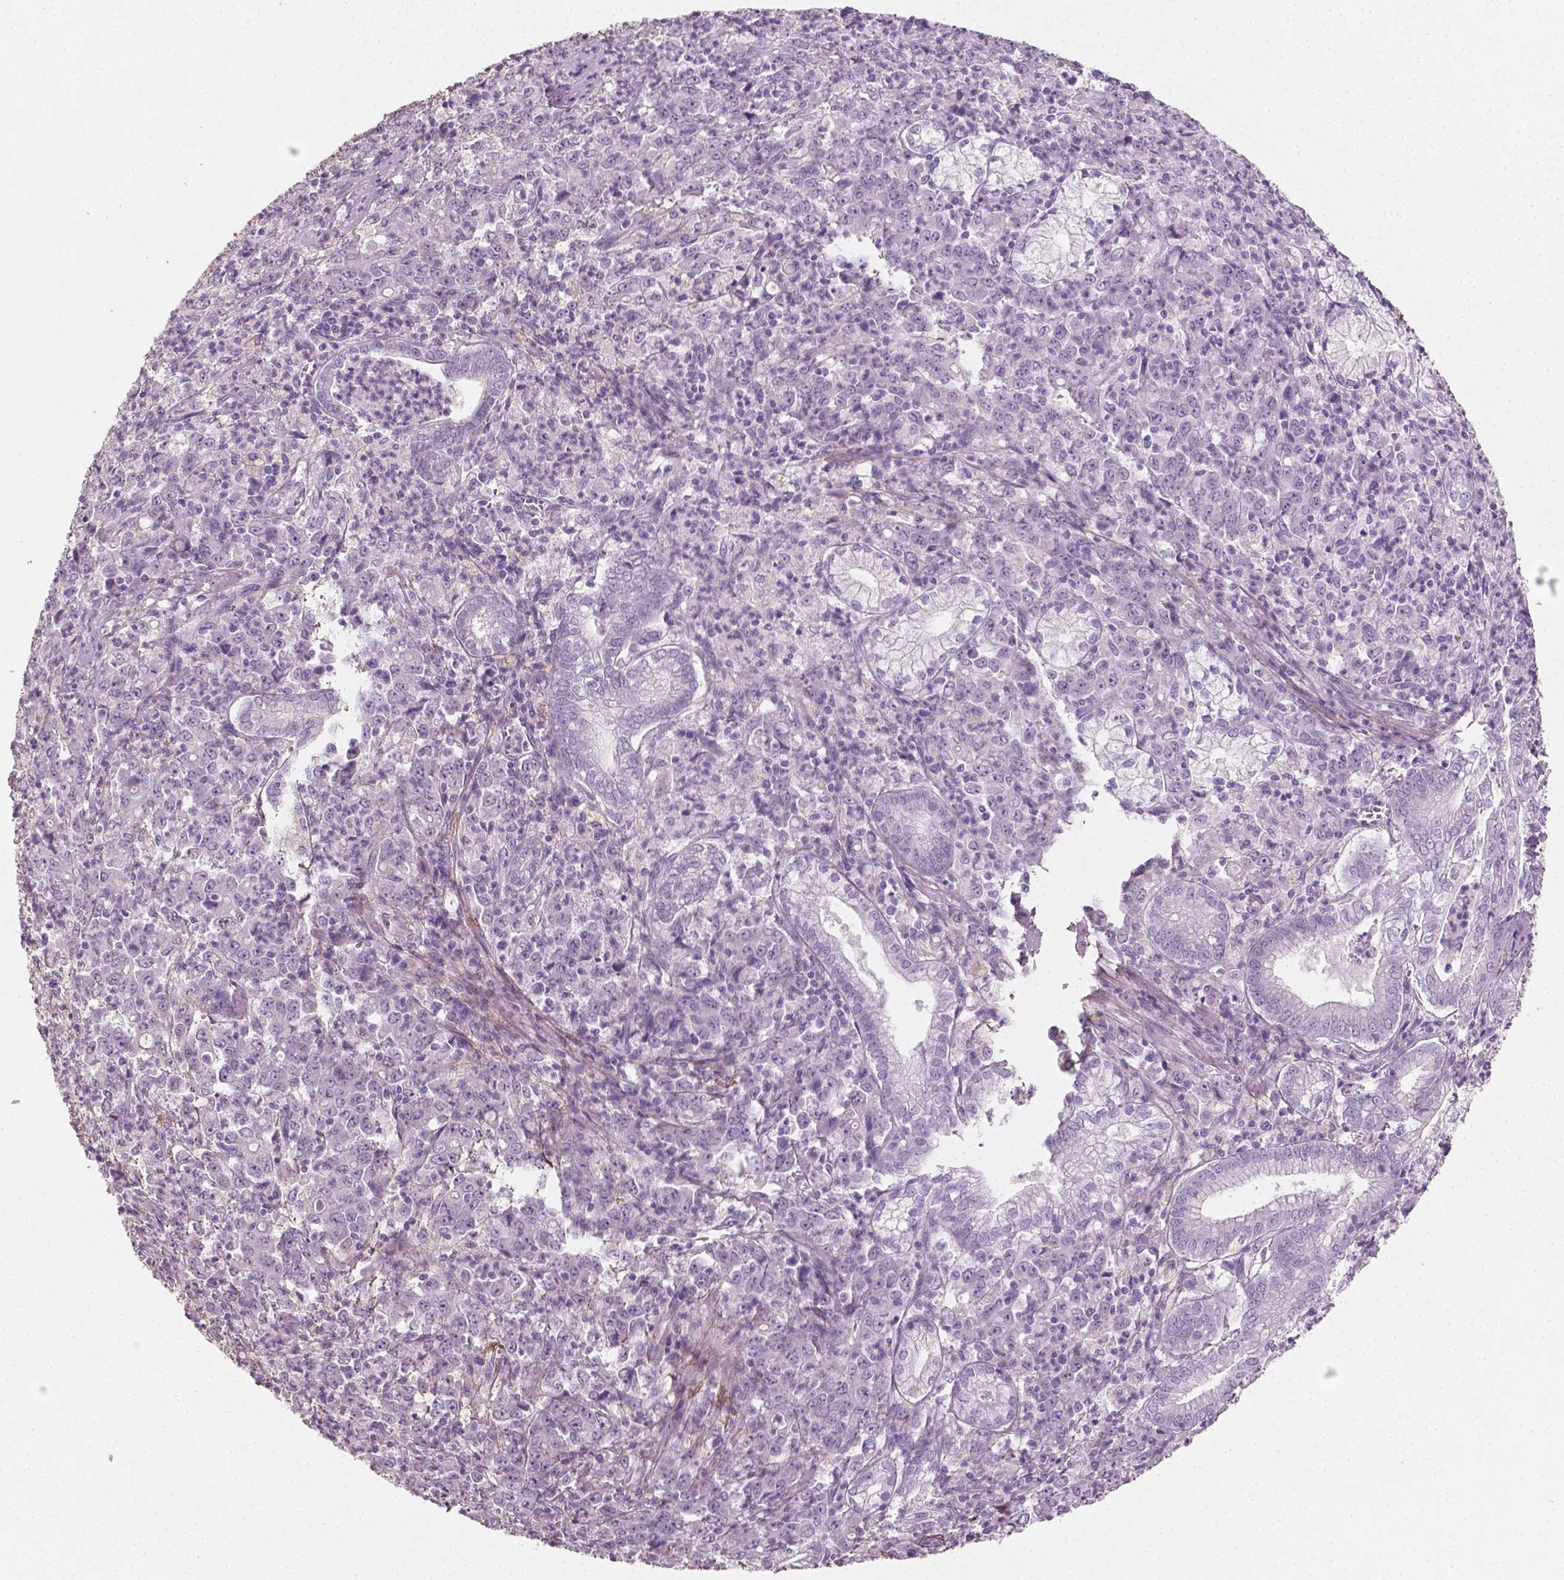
{"staining": {"intensity": "negative", "quantity": "none", "location": "none"}, "tissue": "stomach cancer", "cell_type": "Tumor cells", "image_type": "cancer", "snomed": [{"axis": "morphology", "description": "Adenocarcinoma, NOS"}, {"axis": "topography", "description": "Stomach, lower"}], "caption": "Immunohistochemistry image of human stomach adenocarcinoma stained for a protein (brown), which demonstrates no staining in tumor cells. (Stains: DAB immunohistochemistry (IHC) with hematoxylin counter stain, Microscopy: brightfield microscopy at high magnification).", "gene": "DLG2", "patient": {"sex": "female", "age": 71}}